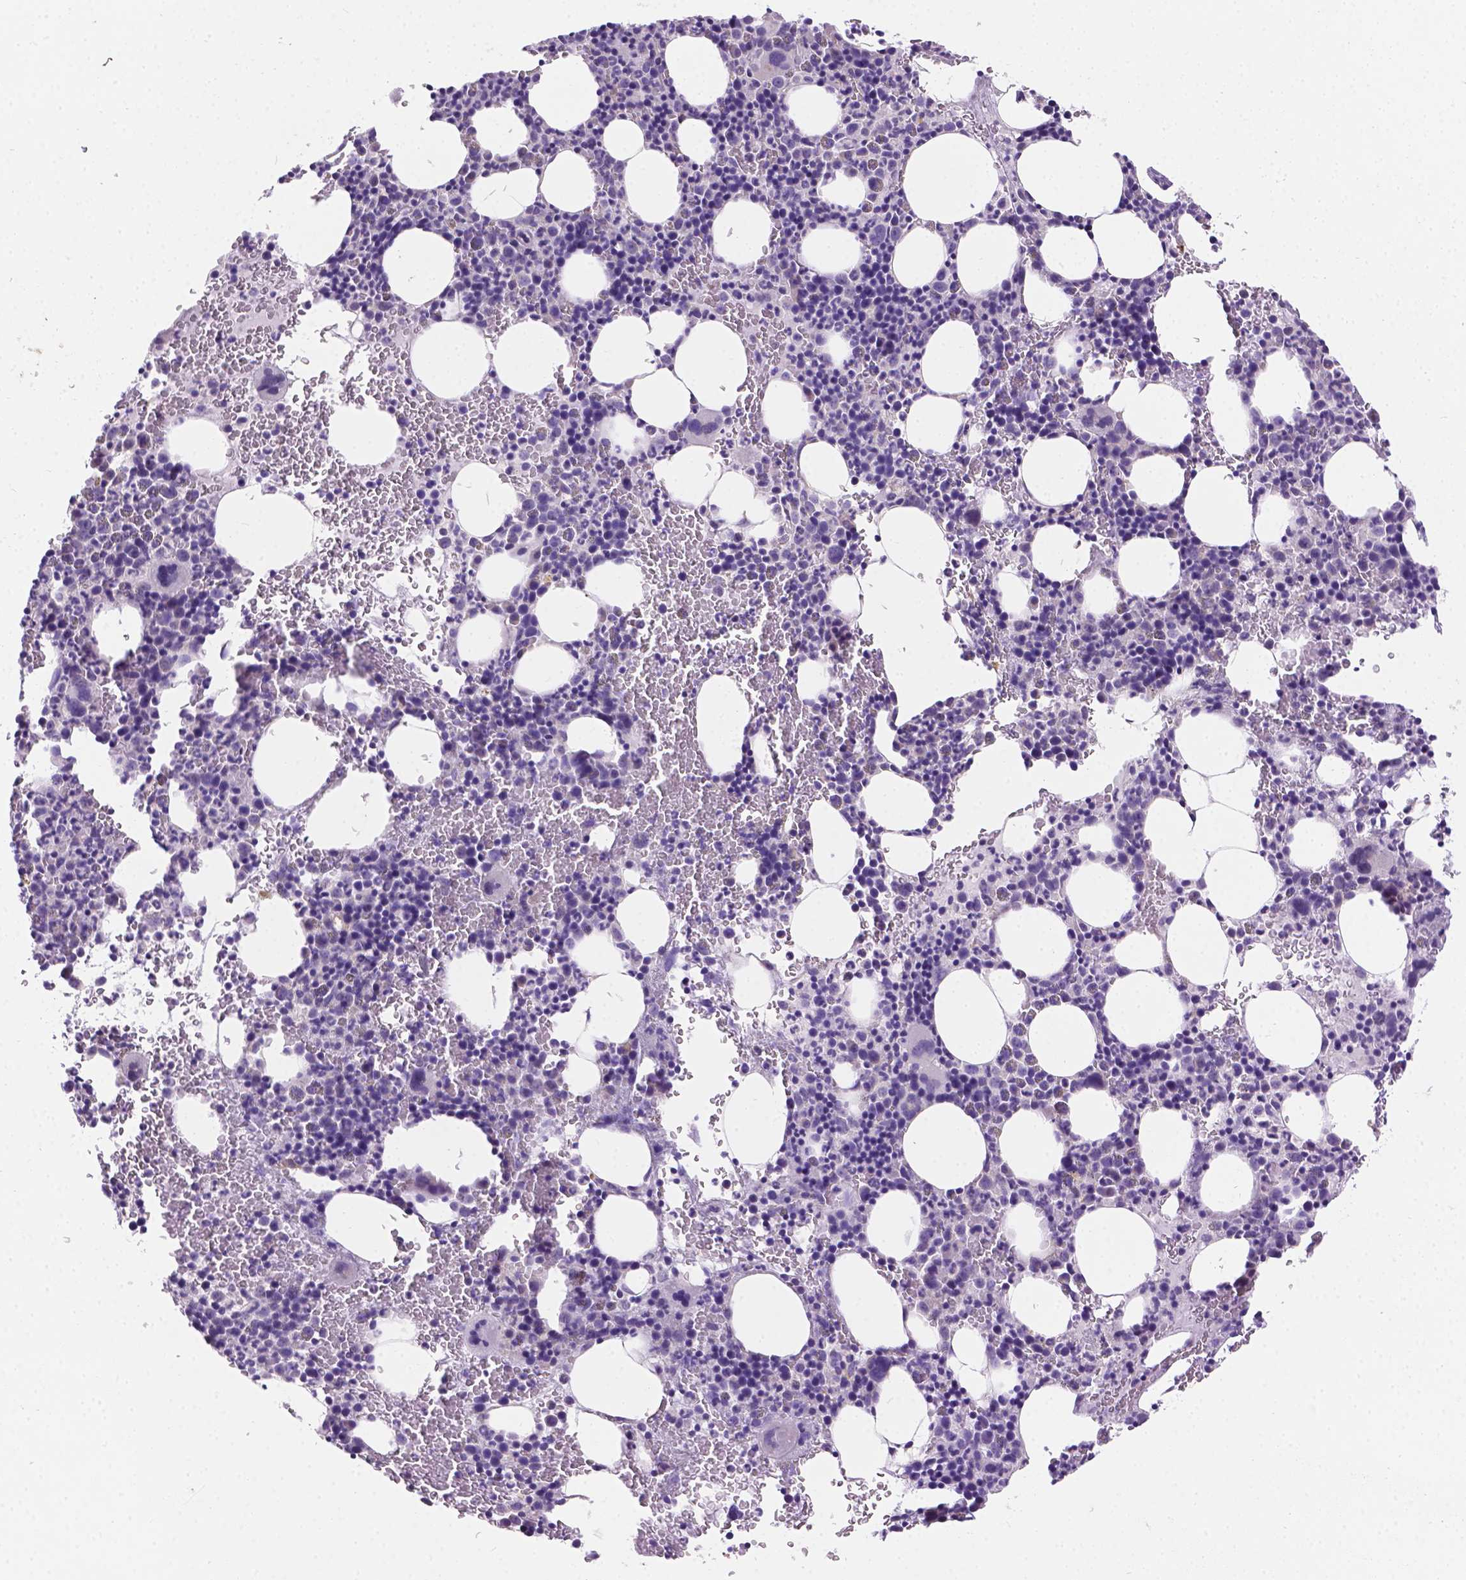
{"staining": {"intensity": "negative", "quantity": "none", "location": "none"}, "tissue": "bone marrow", "cell_type": "Hematopoietic cells", "image_type": "normal", "snomed": [{"axis": "morphology", "description": "Normal tissue, NOS"}, {"axis": "topography", "description": "Bone marrow"}], "caption": "DAB immunohistochemical staining of benign bone marrow shows no significant expression in hematopoietic cells.", "gene": "CSPG5", "patient": {"sex": "male", "age": 63}}